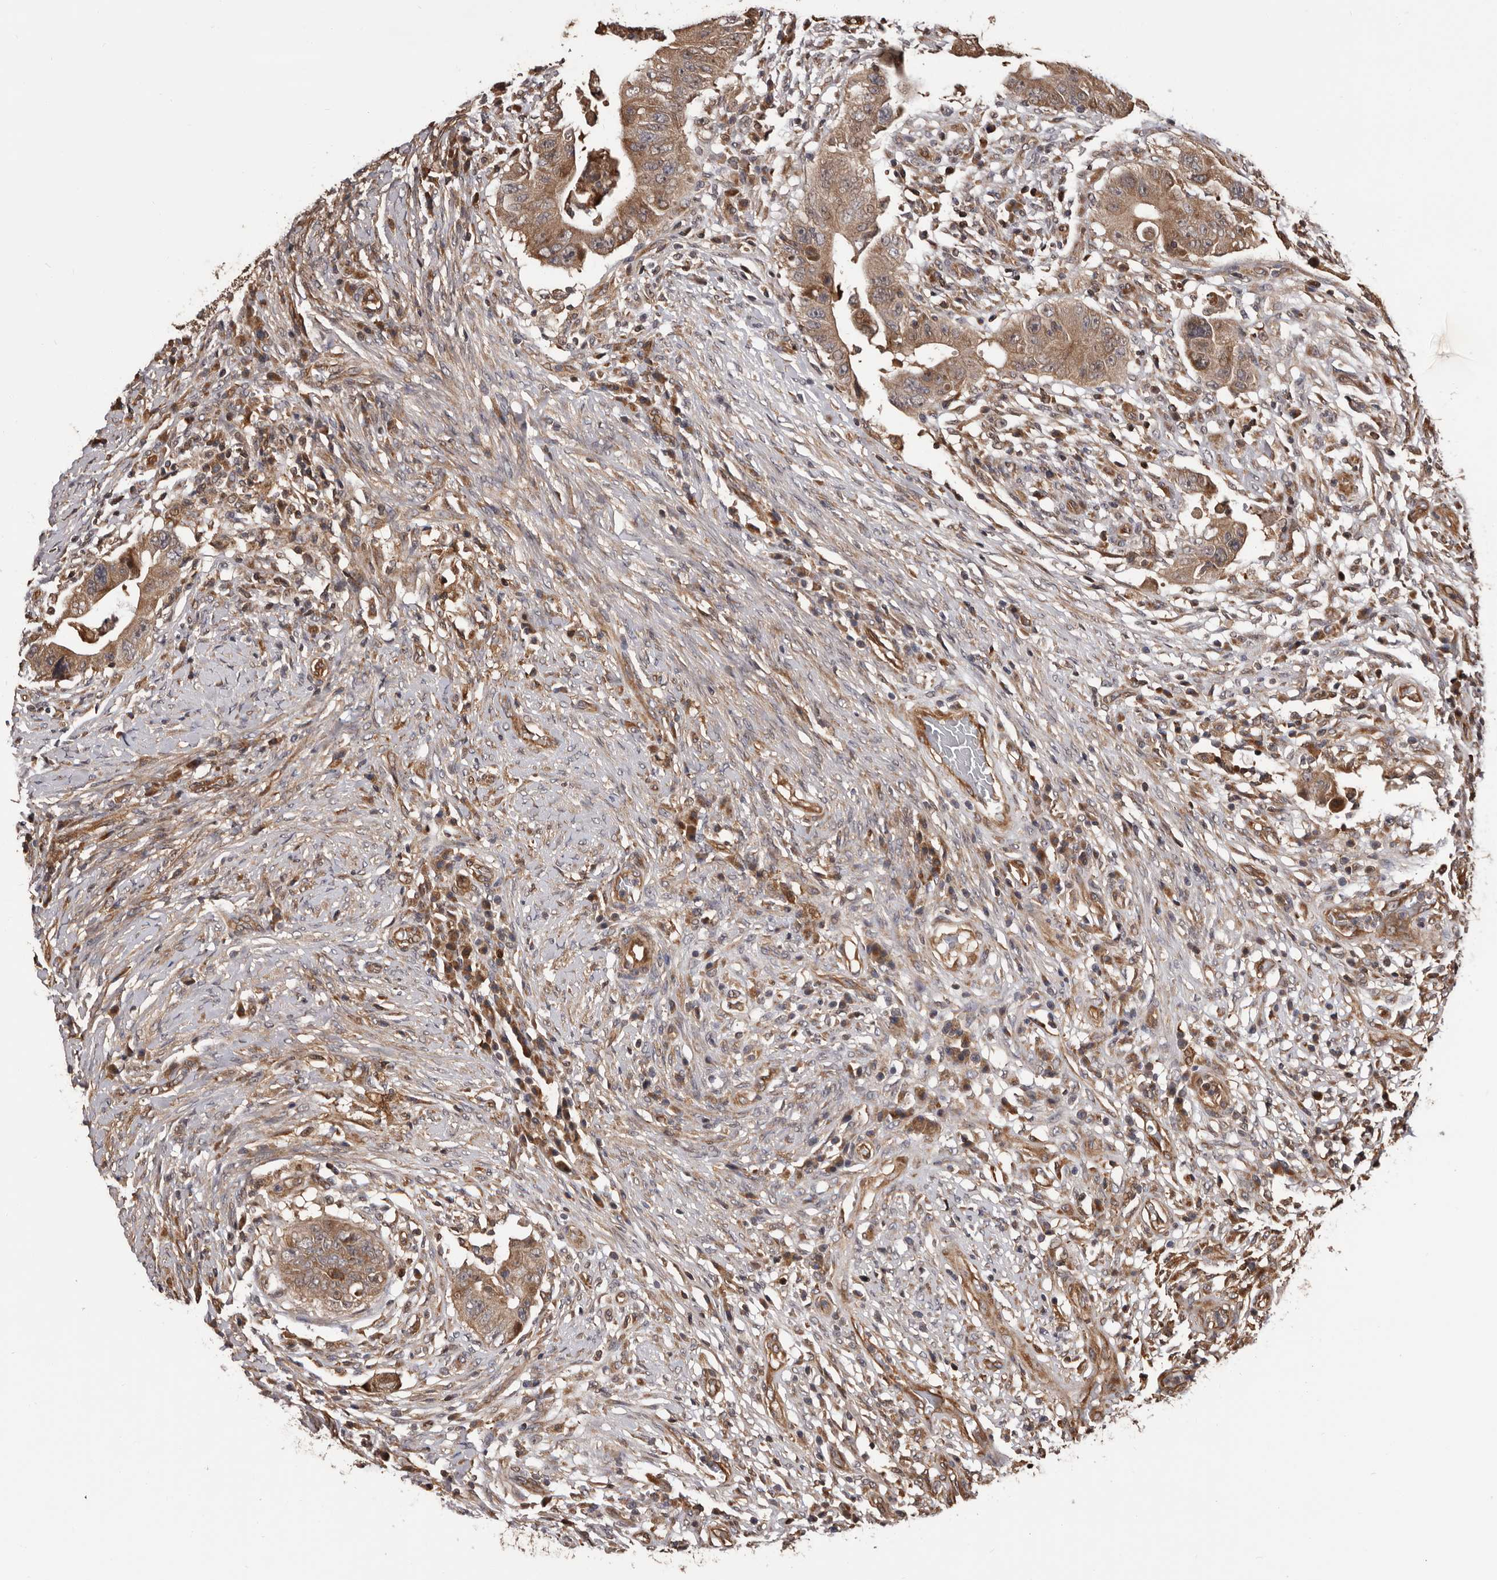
{"staining": {"intensity": "moderate", "quantity": ">75%", "location": "cytoplasmic/membranous"}, "tissue": "colorectal cancer", "cell_type": "Tumor cells", "image_type": "cancer", "snomed": [{"axis": "morphology", "description": "Adenocarcinoma, NOS"}, {"axis": "topography", "description": "Rectum"}], "caption": "Colorectal adenocarcinoma tissue demonstrates moderate cytoplasmic/membranous expression in approximately >75% of tumor cells", "gene": "ADAMTS2", "patient": {"sex": "female", "age": 71}}